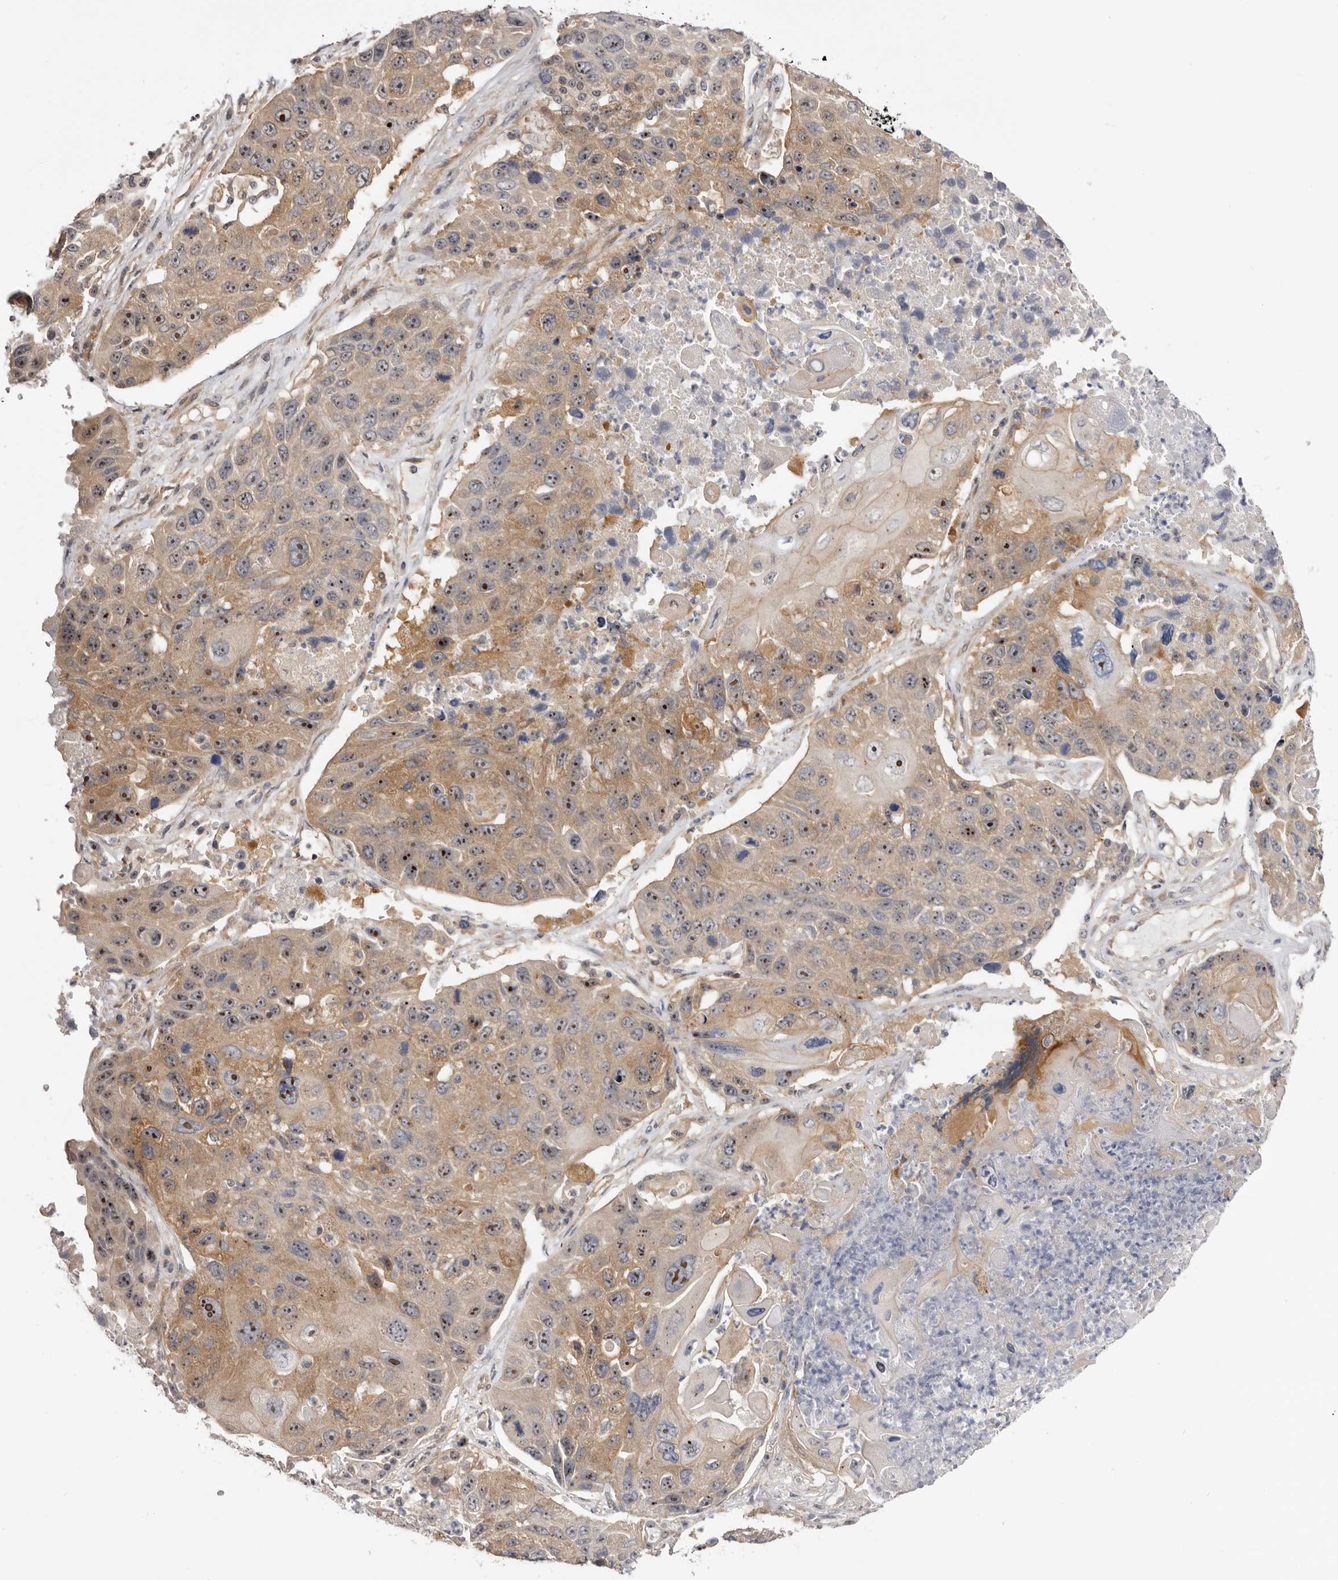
{"staining": {"intensity": "moderate", "quantity": ">75%", "location": "cytoplasmic/membranous,nuclear"}, "tissue": "lung cancer", "cell_type": "Tumor cells", "image_type": "cancer", "snomed": [{"axis": "morphology", "description": "Squamous cell carcinoma, NOS"}, {"axis": "topography", "description": "Lung"}], "caption": "High-magnification brightfield microscopy of lung cancer (squamous cell carcinoma) stained with DAB (3,3'-diaminobenzidine) (brown) and counterstained with hematoxylin (blue). tumor cells exhibit moderate cytoplasmic/membranous and nuclear staining is appreciated in approximately>75% of cells.", "gene": "PANK4", "patient": {"sex": "male", "age": 61}}